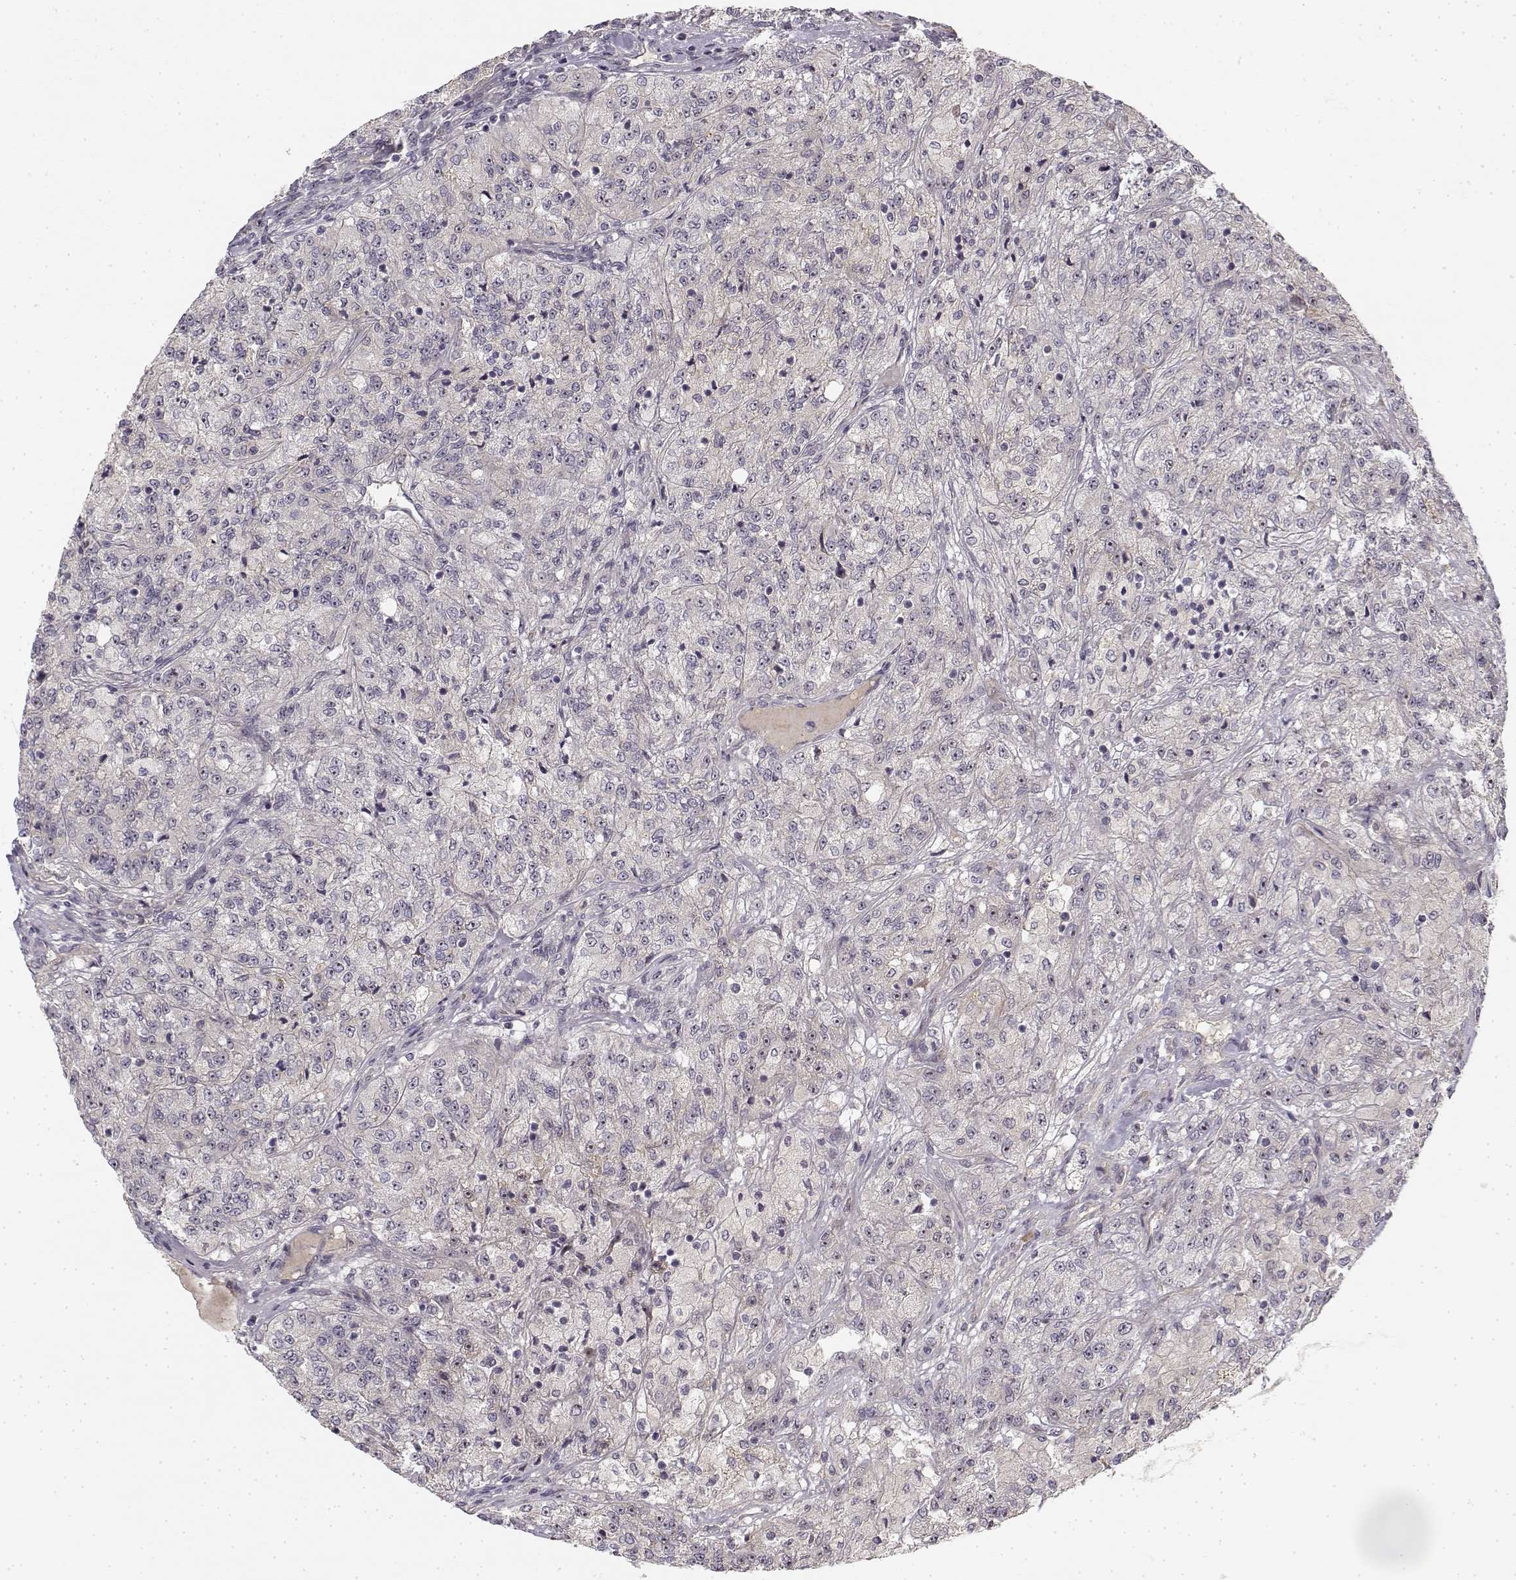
{"staining": {"intensity": "negative", "quantity": "none", "location": "none"}, "tissue": "renal cancer", "cell_type": "Tumor cells", "image_type": "cancer", "snomed": [{"axis": "morphology", "description": "Adenocarcinoma, NOS"}, {"axis": "topography", "description": "Kidney"}], "caption": "A histopathology image of adenocarcinoma (renal) stained for a protein demonstrates no brown staining in tumor cells.", "gene": "MED12L", "patient": {"sex": "female", "age": 63}}